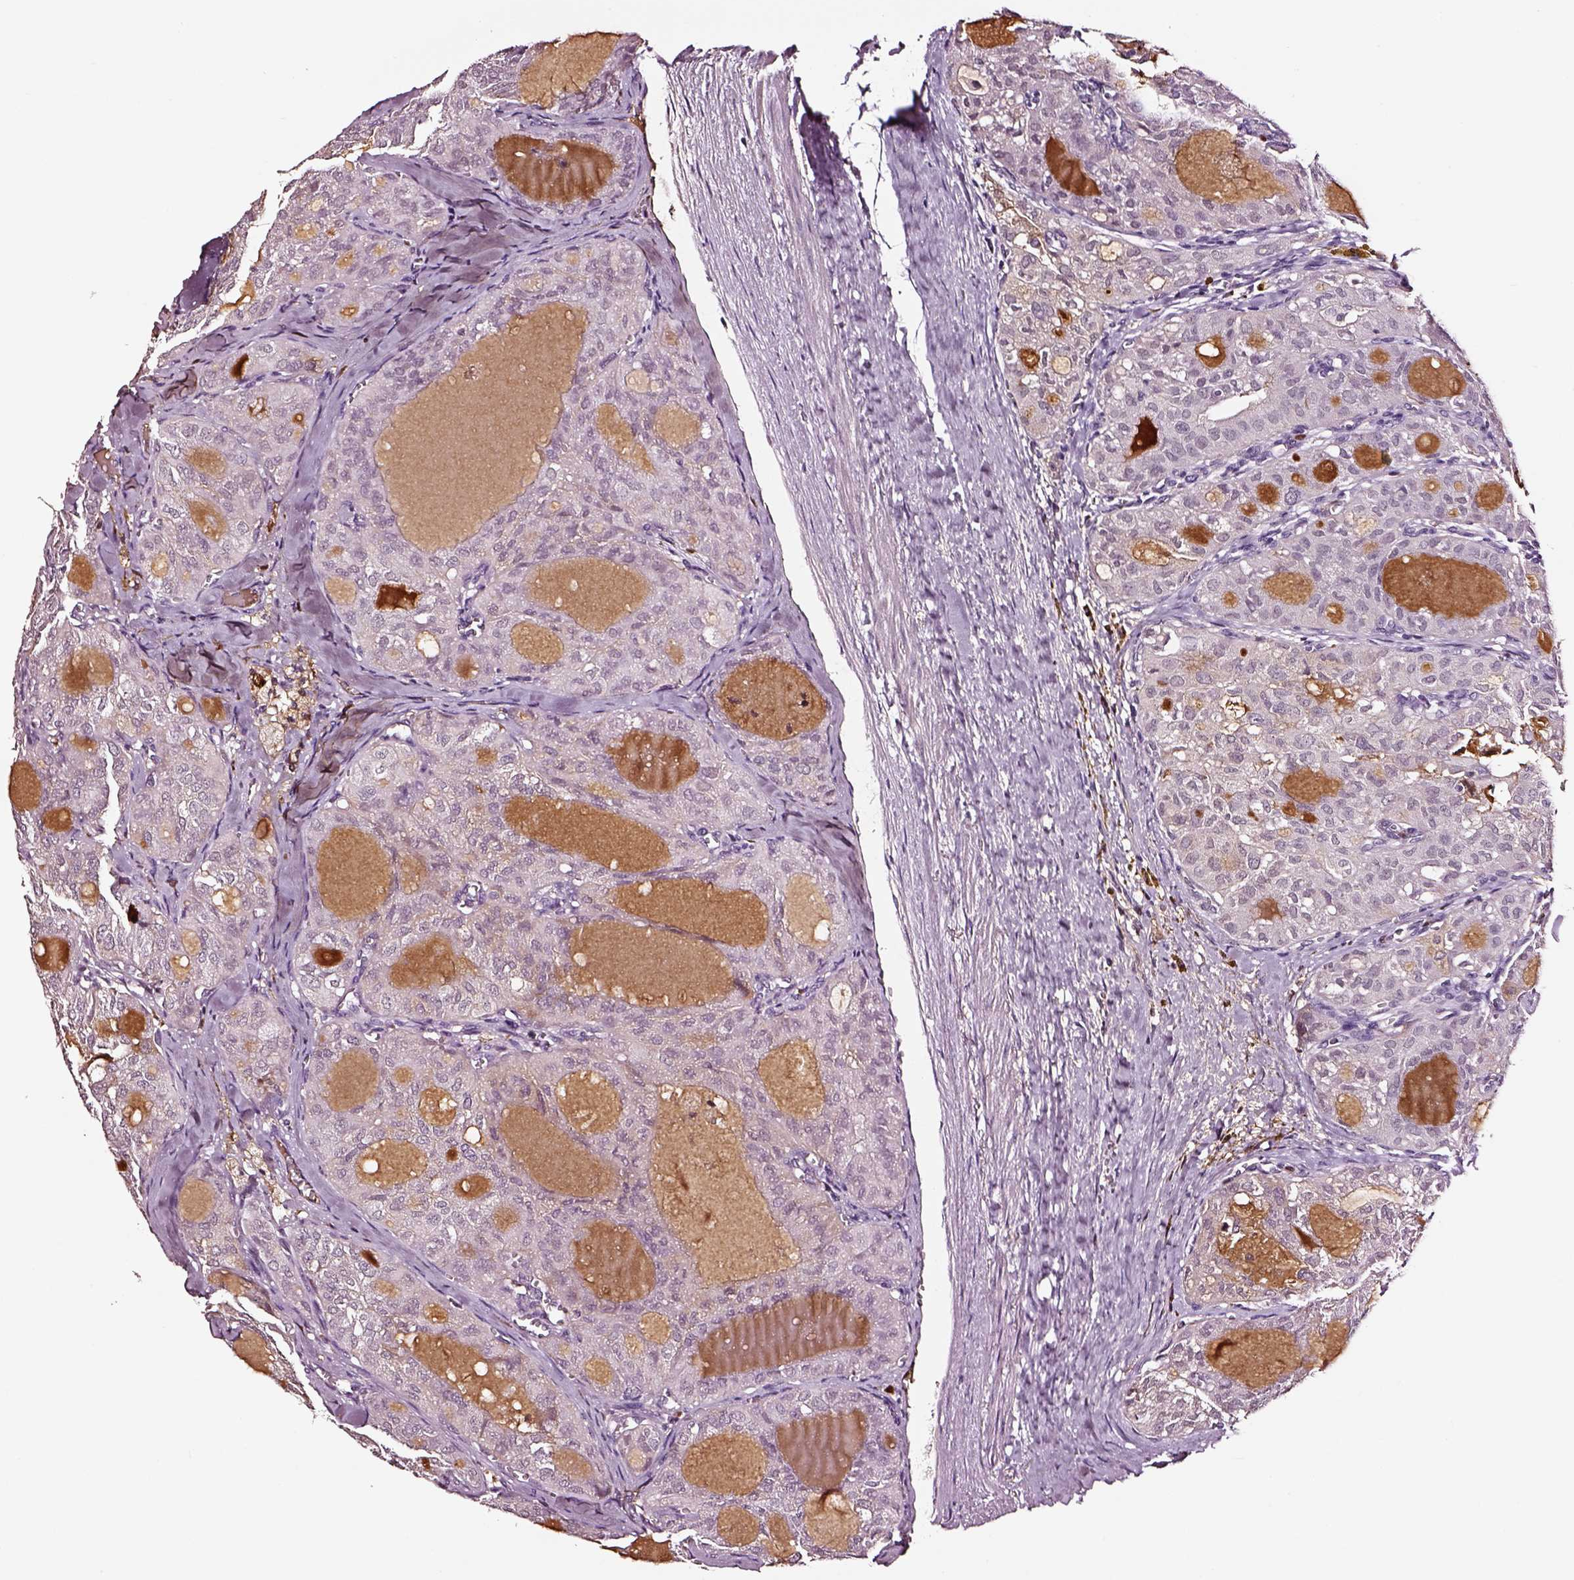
{"staining": {"intensity": "weak", "quantity": "<25%", "location": "cytoplasmic/membranous"}, "tissue": "thyroid cancer", "cell_type": "Tumor cells", "image_type": "cancer", "snomed": [{"axis": "morphology", "description": "Follicular adenoma carcinoma, NOS"}, {"axis": "topography", "description": "Thyroid gland"}], "caption": "Immunohistochemistry (IHC) of thyroid cancer shows no staining in tumor cells. The staining is performed using DAB (3,3'-diaminobenzidine) brown chromogen with nuclei counter-stained in using hematoxylin.", "gene": "TF", "patient": {"sex": "male", "age": 75}}